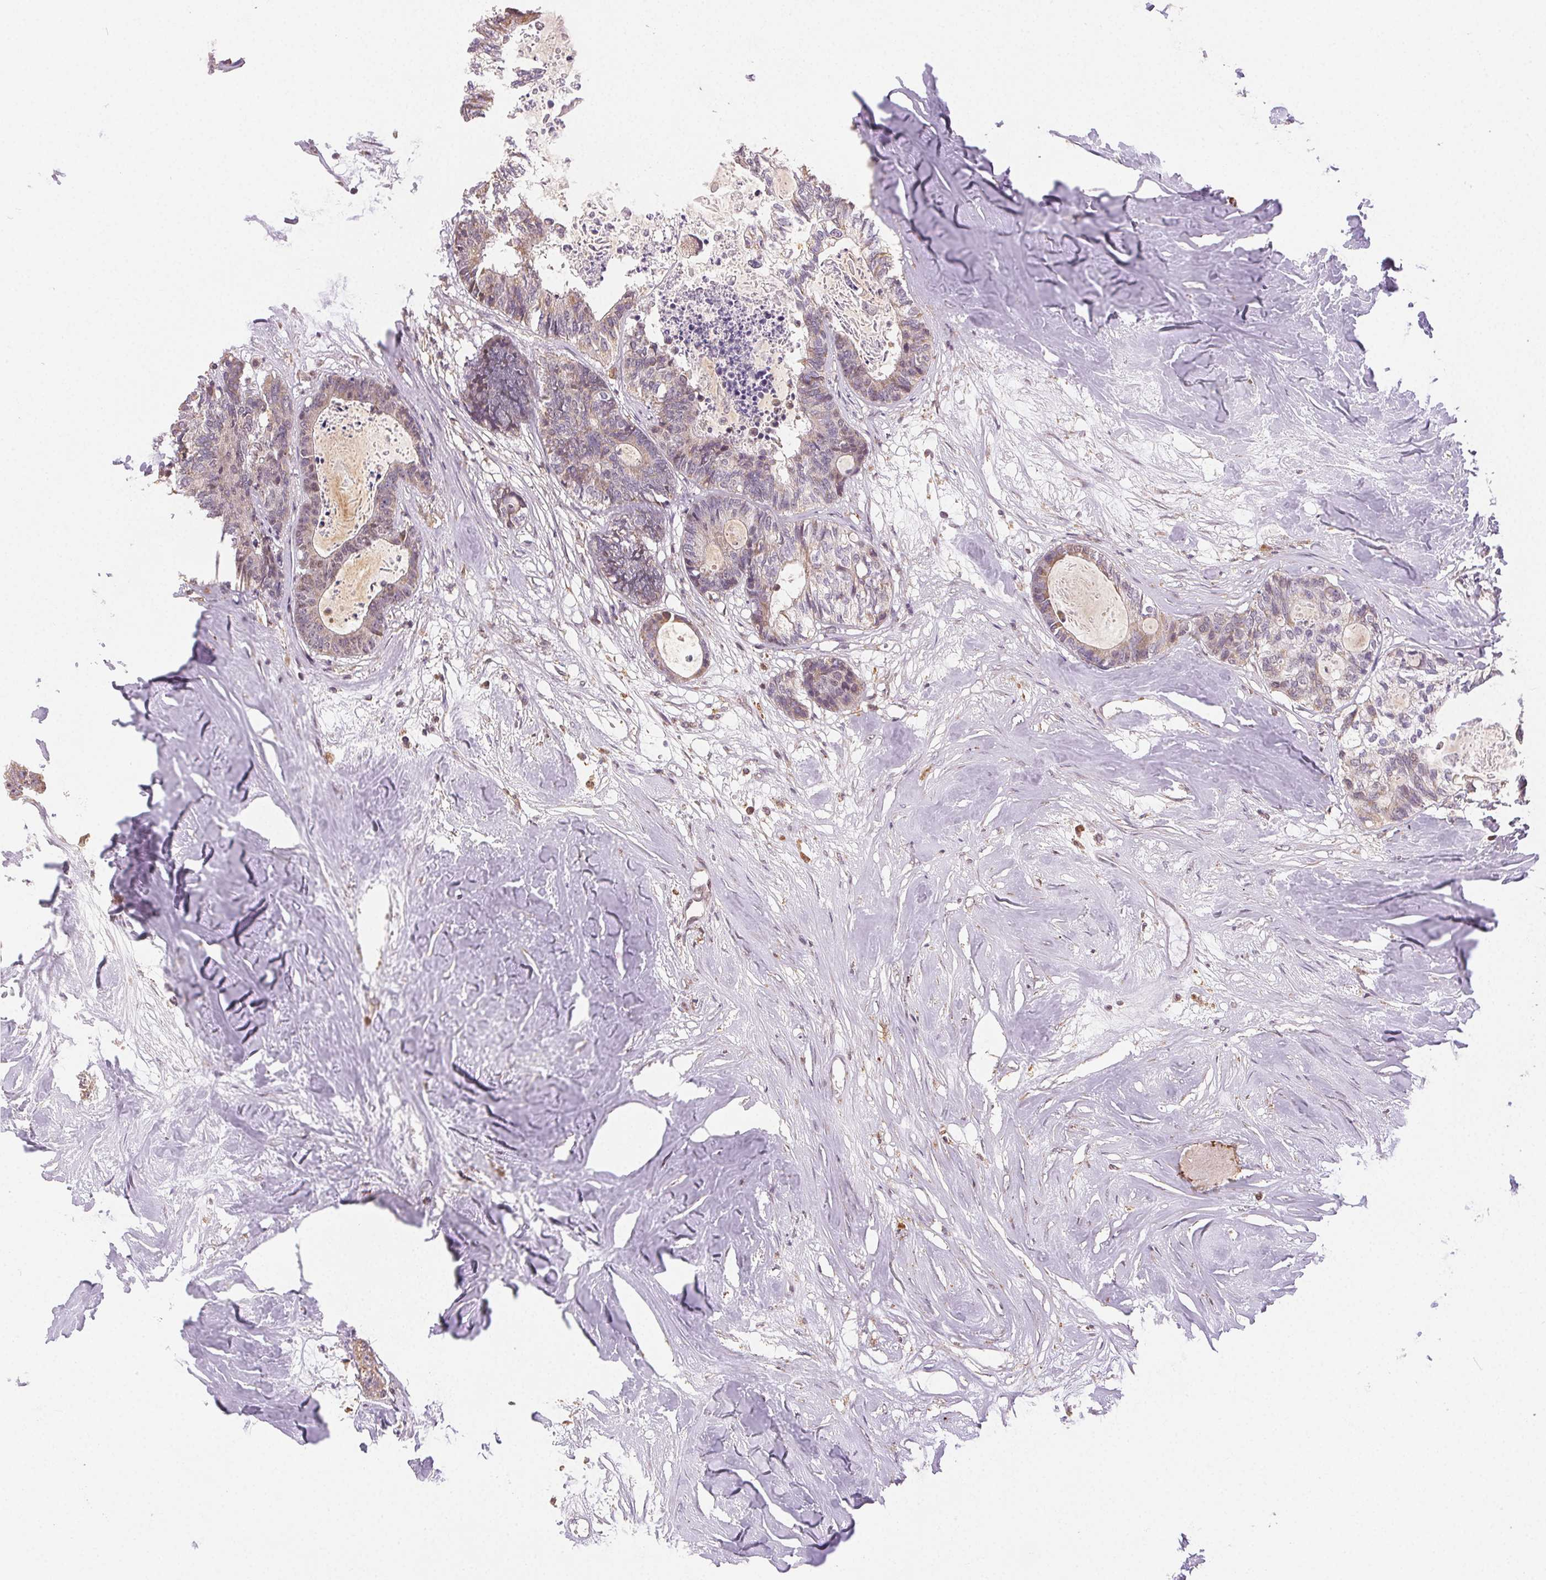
{"staining": {"intensity": "weak", "quantity": "25%-75%", "location": "cytoplasmic/membranous"}, "tissue": "colorectal cancer", "cell_type": "Tumor cells", "image_type": "cancer", "snomed": [{"axis": "morphology", "description": "Adenocarcinoma, NOS"}, {"axis": "topography", "description": "Colon"}, {"axis": "topography", "description": "Rectum"}], "caption": "High-magnification brightfield microscopy of adenocarcinoma (colorectal) stained with DAB (brown) and counterstained with hematoxylin (blue). tumor cells exhibit weak cytoplasmic/membranous expression is seen in about25%-75% of cells.", "gene": "PIWIL4", "patient": {"sex": "male", "age": 57}}